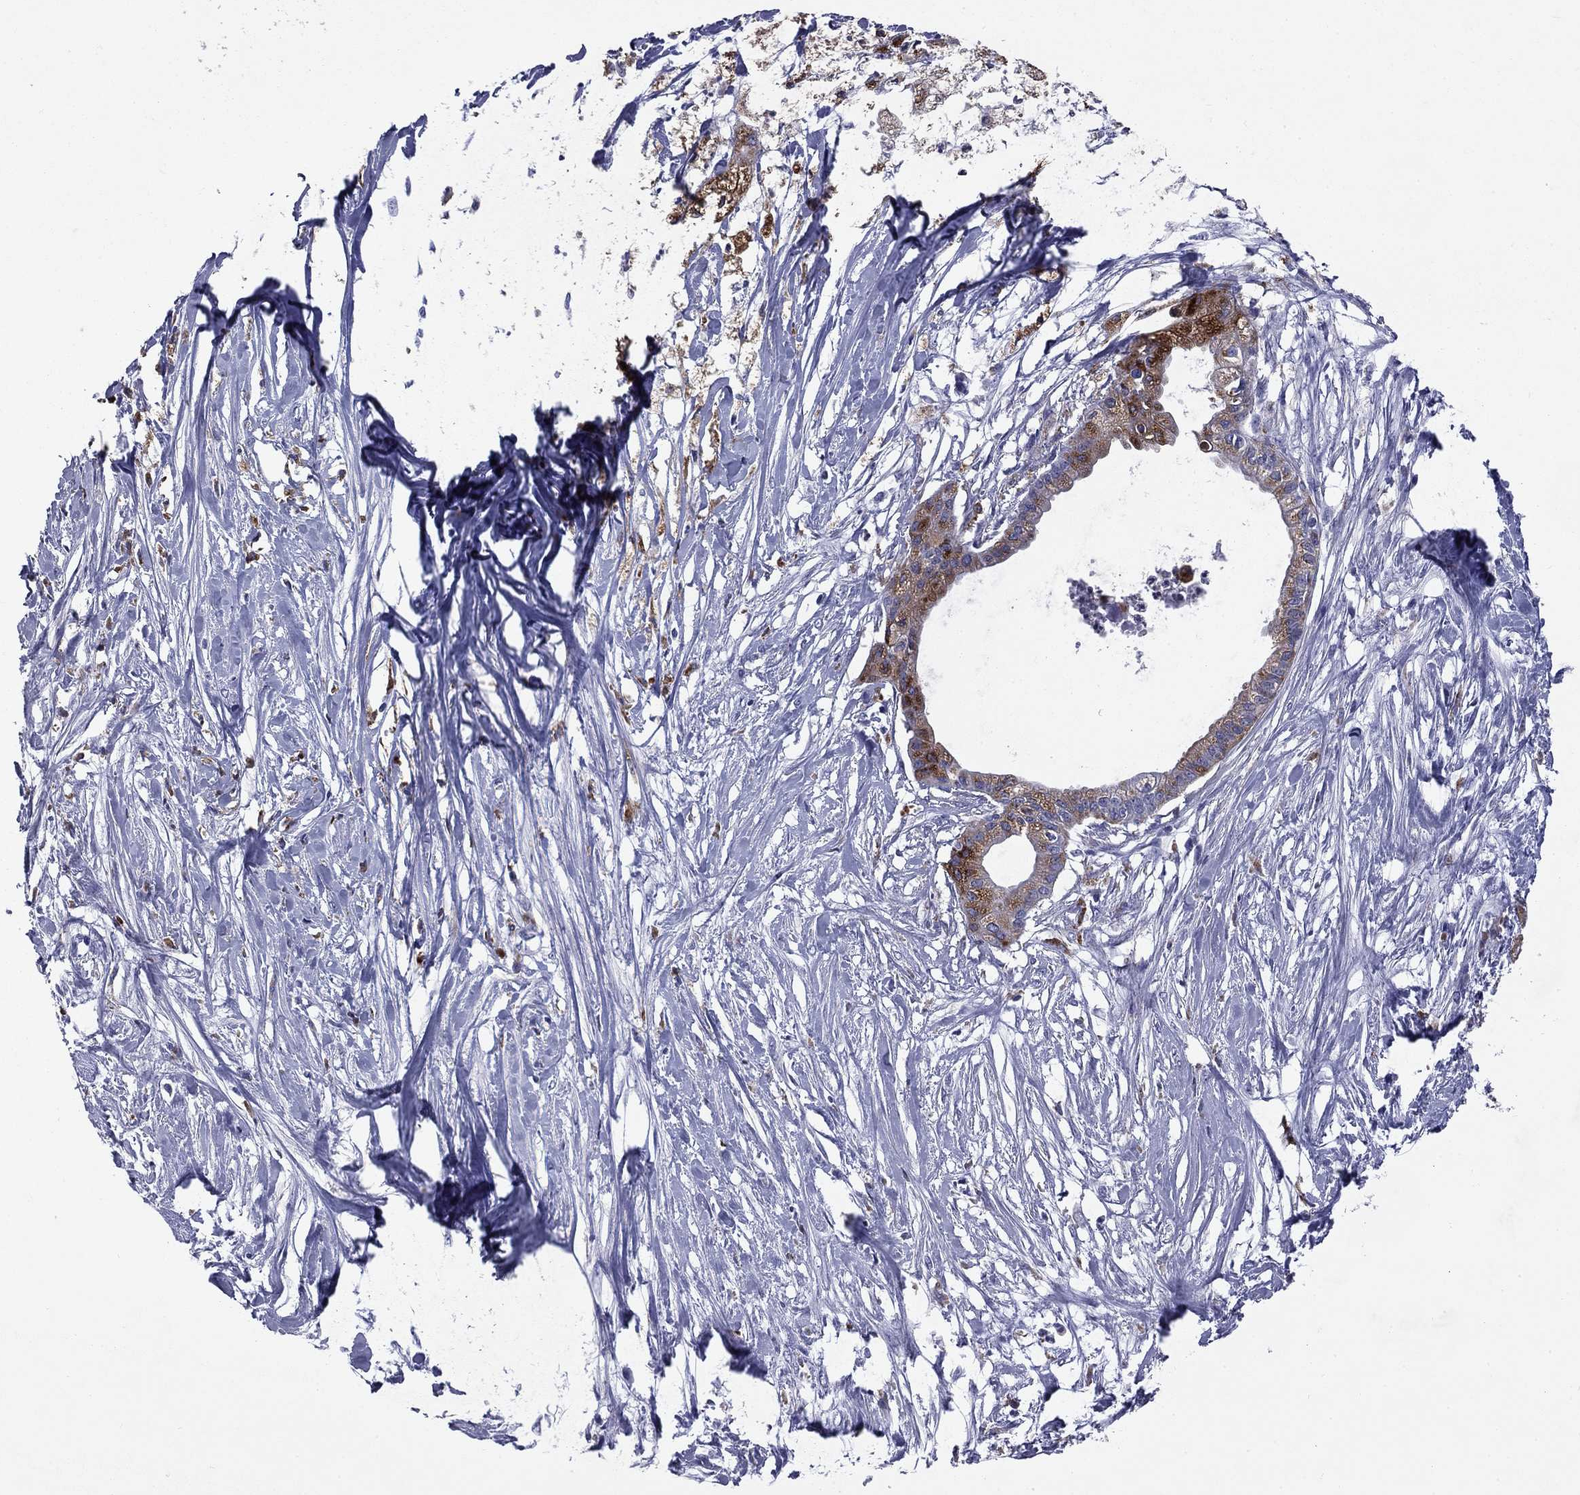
{"staining": {"intensity": "strong", "quantity": "<25%", "location": "cytoplasmic/membranous"}, "tissue": "pancreatic cancer", "cell_type": "Tumor cells", "image_type": "cancer", "snomed": [{"axis": "morphology", "description": "Normal tissue, NOS"}, {"axis": "morphology", "description": "Adenocarcinoma, NOS"}, {"axis": "topography", "description": "Pancreas"}], "caption": "An immunohistochemistry (IHC) micrograph of tumor tissue is shown. Protein staining in brown labels strong cytoplasmic/membranous positivity in pancreatic adenocarcinoma within tumor cells.", "gene": "MADCAM1", "patient": {"sex": "female", "age": 58}}